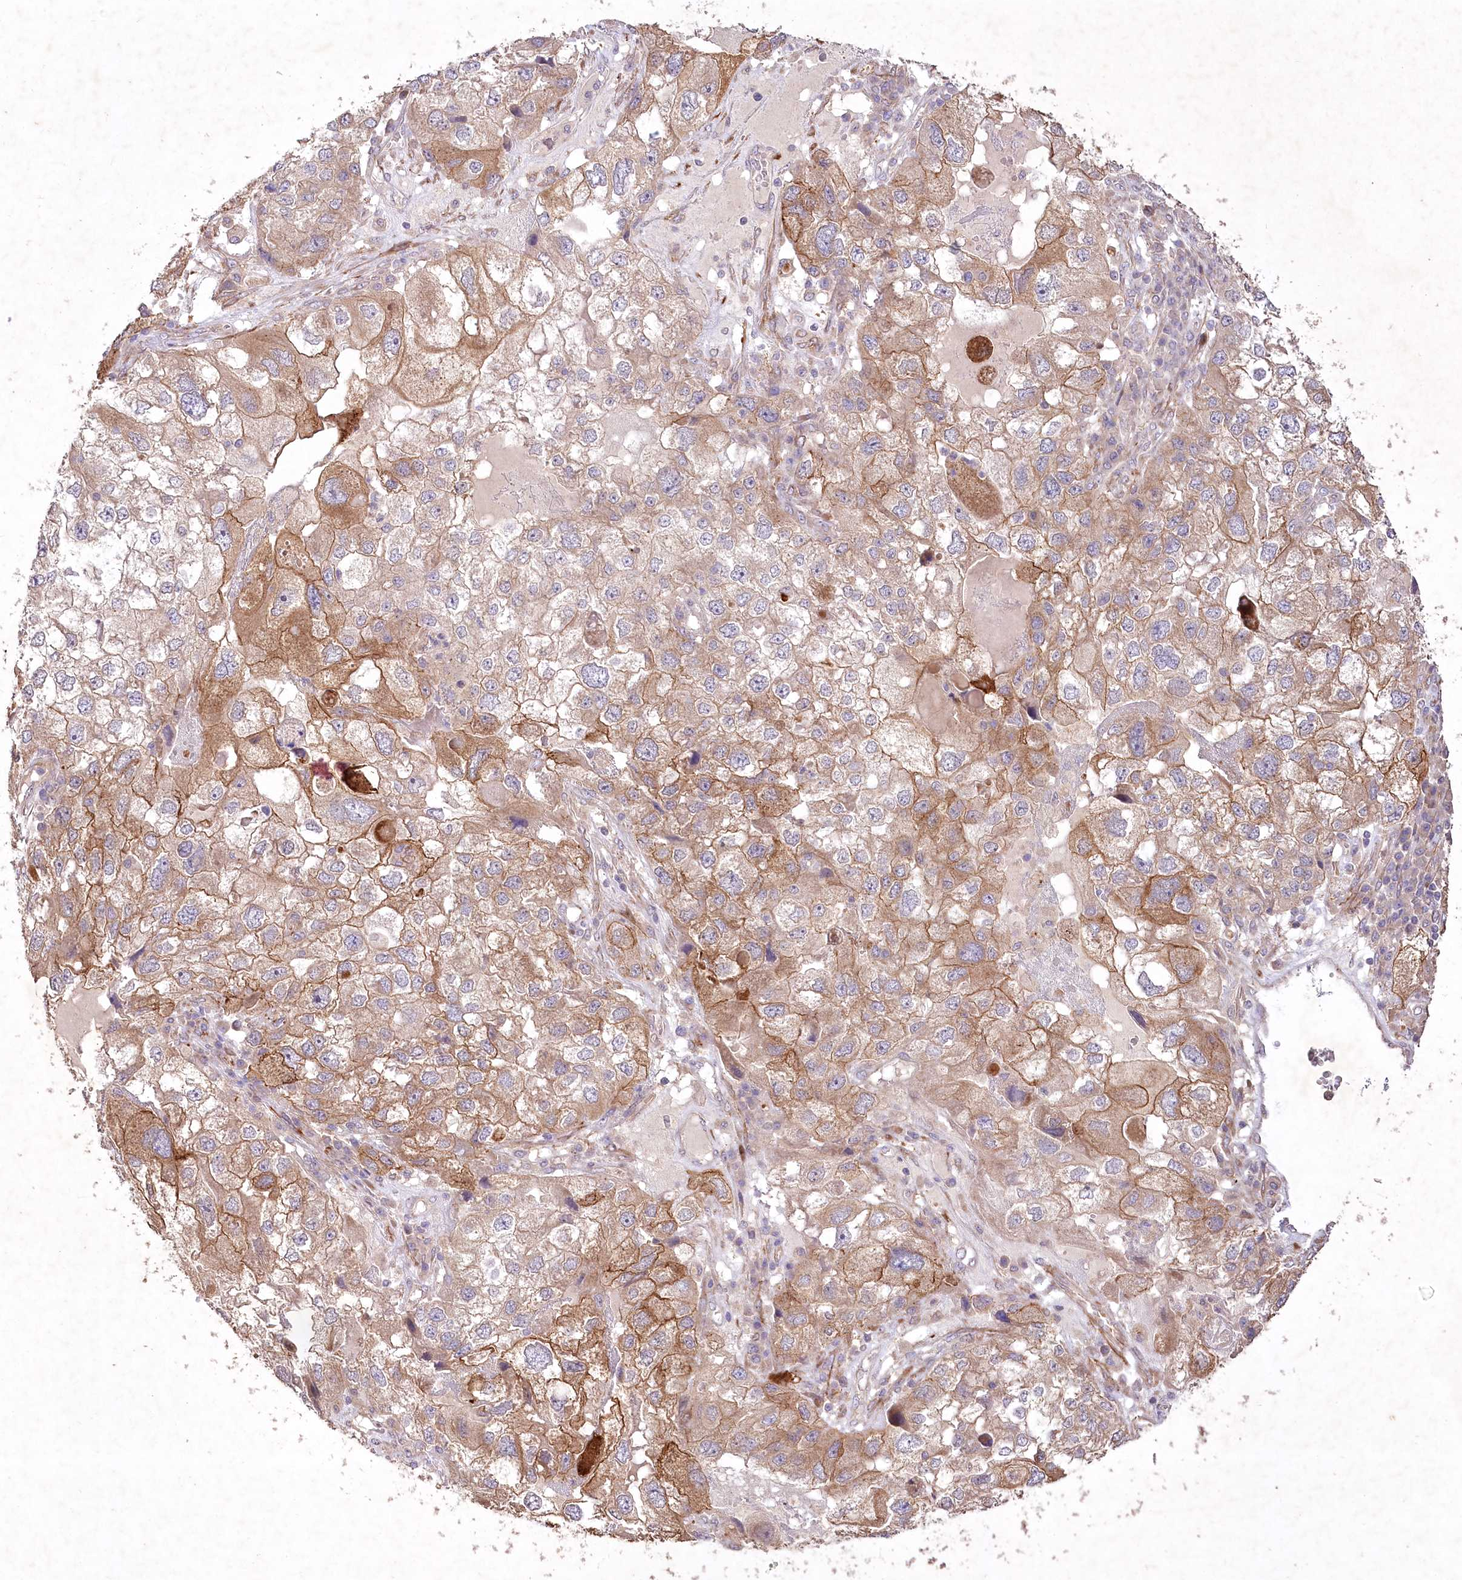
{"staining": {"intensity": "moderate", "quantity": ">75%", "location": "cytoplasmic/membranous"}, "tissue": "endometrial cancer", "cell_type": "Tumor cells", "image_type": "cancer", "snomed": [{"axis": "morphology", "description": "Adenocarcinoma, NOS"}, {"axis": "topography", "description": "Endometrium"}], "caption": "Immunohistochemical staining of human adenocarcinoma (endometrial) exhibits moderate cytoplasmic/membranous protein positivity in about >75% of tumor cells.", "gene": "IRAK1BP1", "patient": {"sex": "female", "age": 49}}